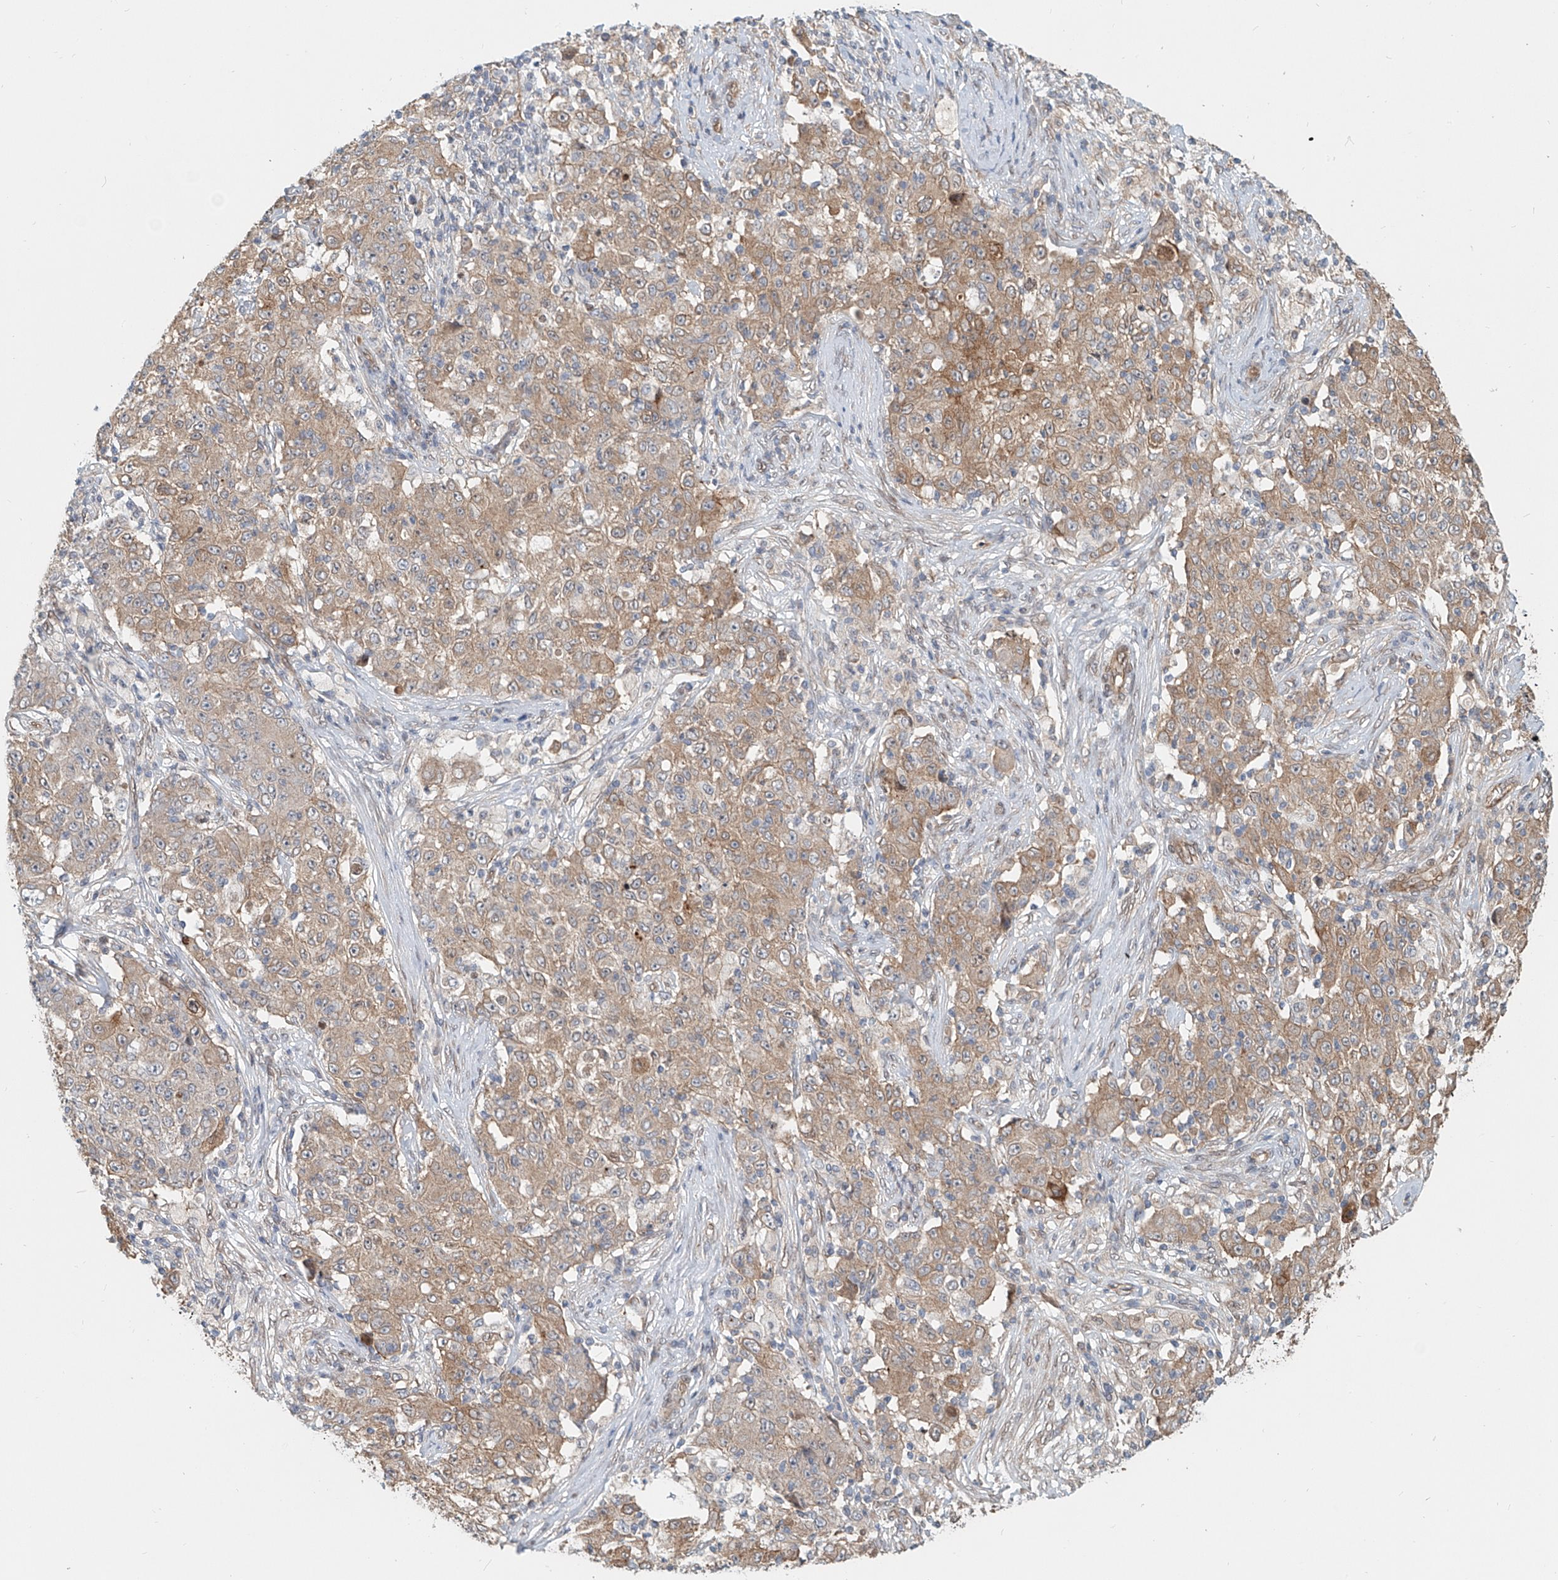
{"staining": {"intensity": "moderate", "quantity": "25%-75%", "location": "cytoplasmic/membranous"}, "tissue": "ovarian cancer", "cell_type": "Tumor cells", "image_type": "cancer", "snomed": [{"axis": "morphology", "description": "Carcinoma, endometroid"}, {"axis": "topography", "description": "Ovary"}], "caption": "A high-resolution photomicrograph shows immunohistochemistry (IHC) staining of ovarian cancer, which demonstrates moderate cytoplasmic/membranous staining in approximately 25%-75% of tumor cells. (Stains: DAB in brown, nuclei in blue, Microscopy: brightfield microscopy at high magnification).", "gene": "SASH1", "patient": {"sex": "female", "age": 42}}